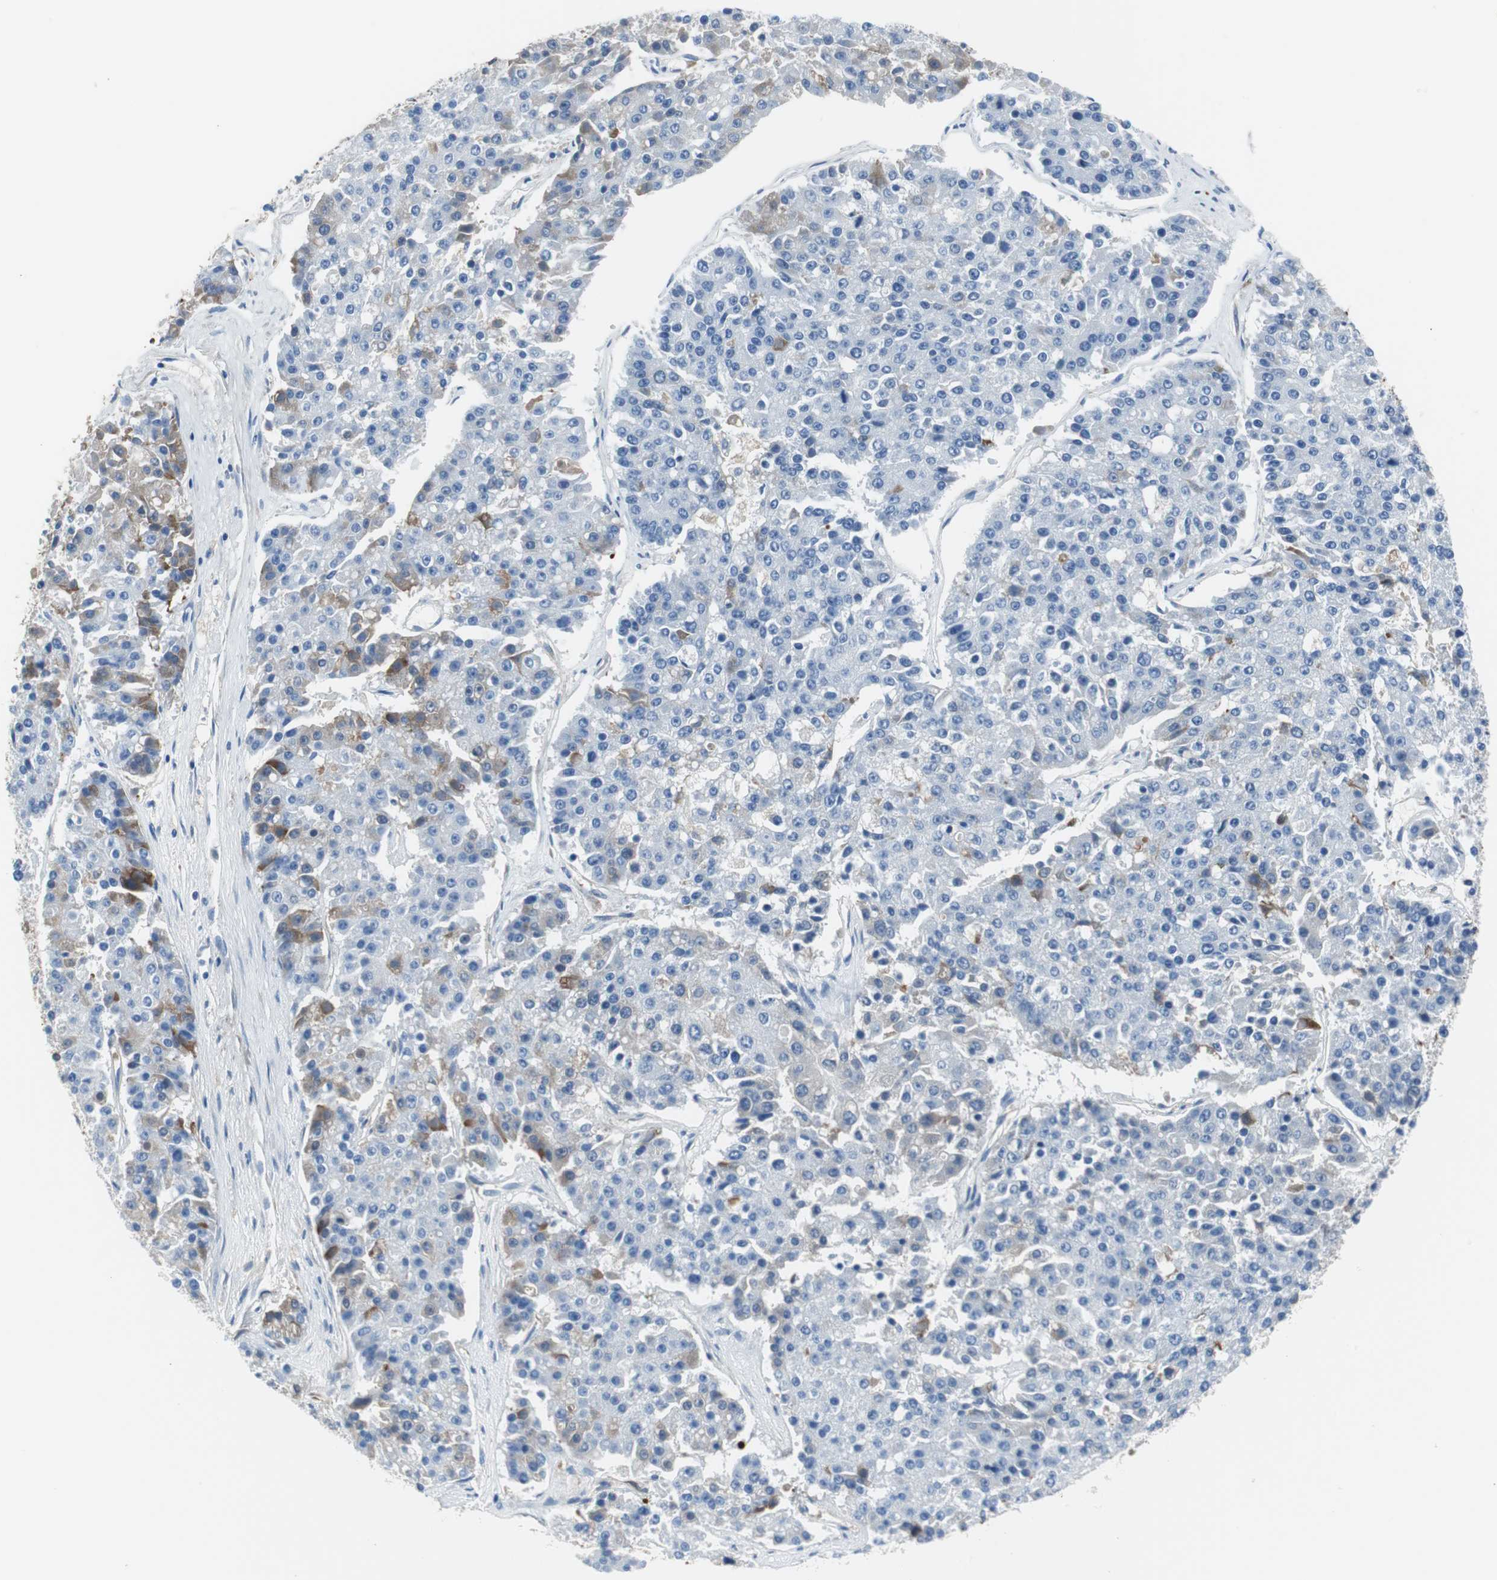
{"staining": {"intensity": "moderate", "quantity": "<25%", "location": "cytoplasmic/membranous"}, "tissue": "pancreatic cancer", "cell_type": "Tumor cells", "image_type": "cancer", "snomed": [{"axis": "morphology", "description": "Adenocarcinoma, NOS"}, {"axis": "topography", "description": "Pancreas"}], "caption": "Protein staining by immunohistochemistry demonstrates moderate cytoplasmic/membranous staining in approximately <25% of tumor cells in pancreatic adenocarcinoma. Using DAB (brown) and hematoxylin (blue) stains, captured at high magnification using brightfield microscopy.", "gene": "APCS", "patient": {"sex": "male", "age": 50}}